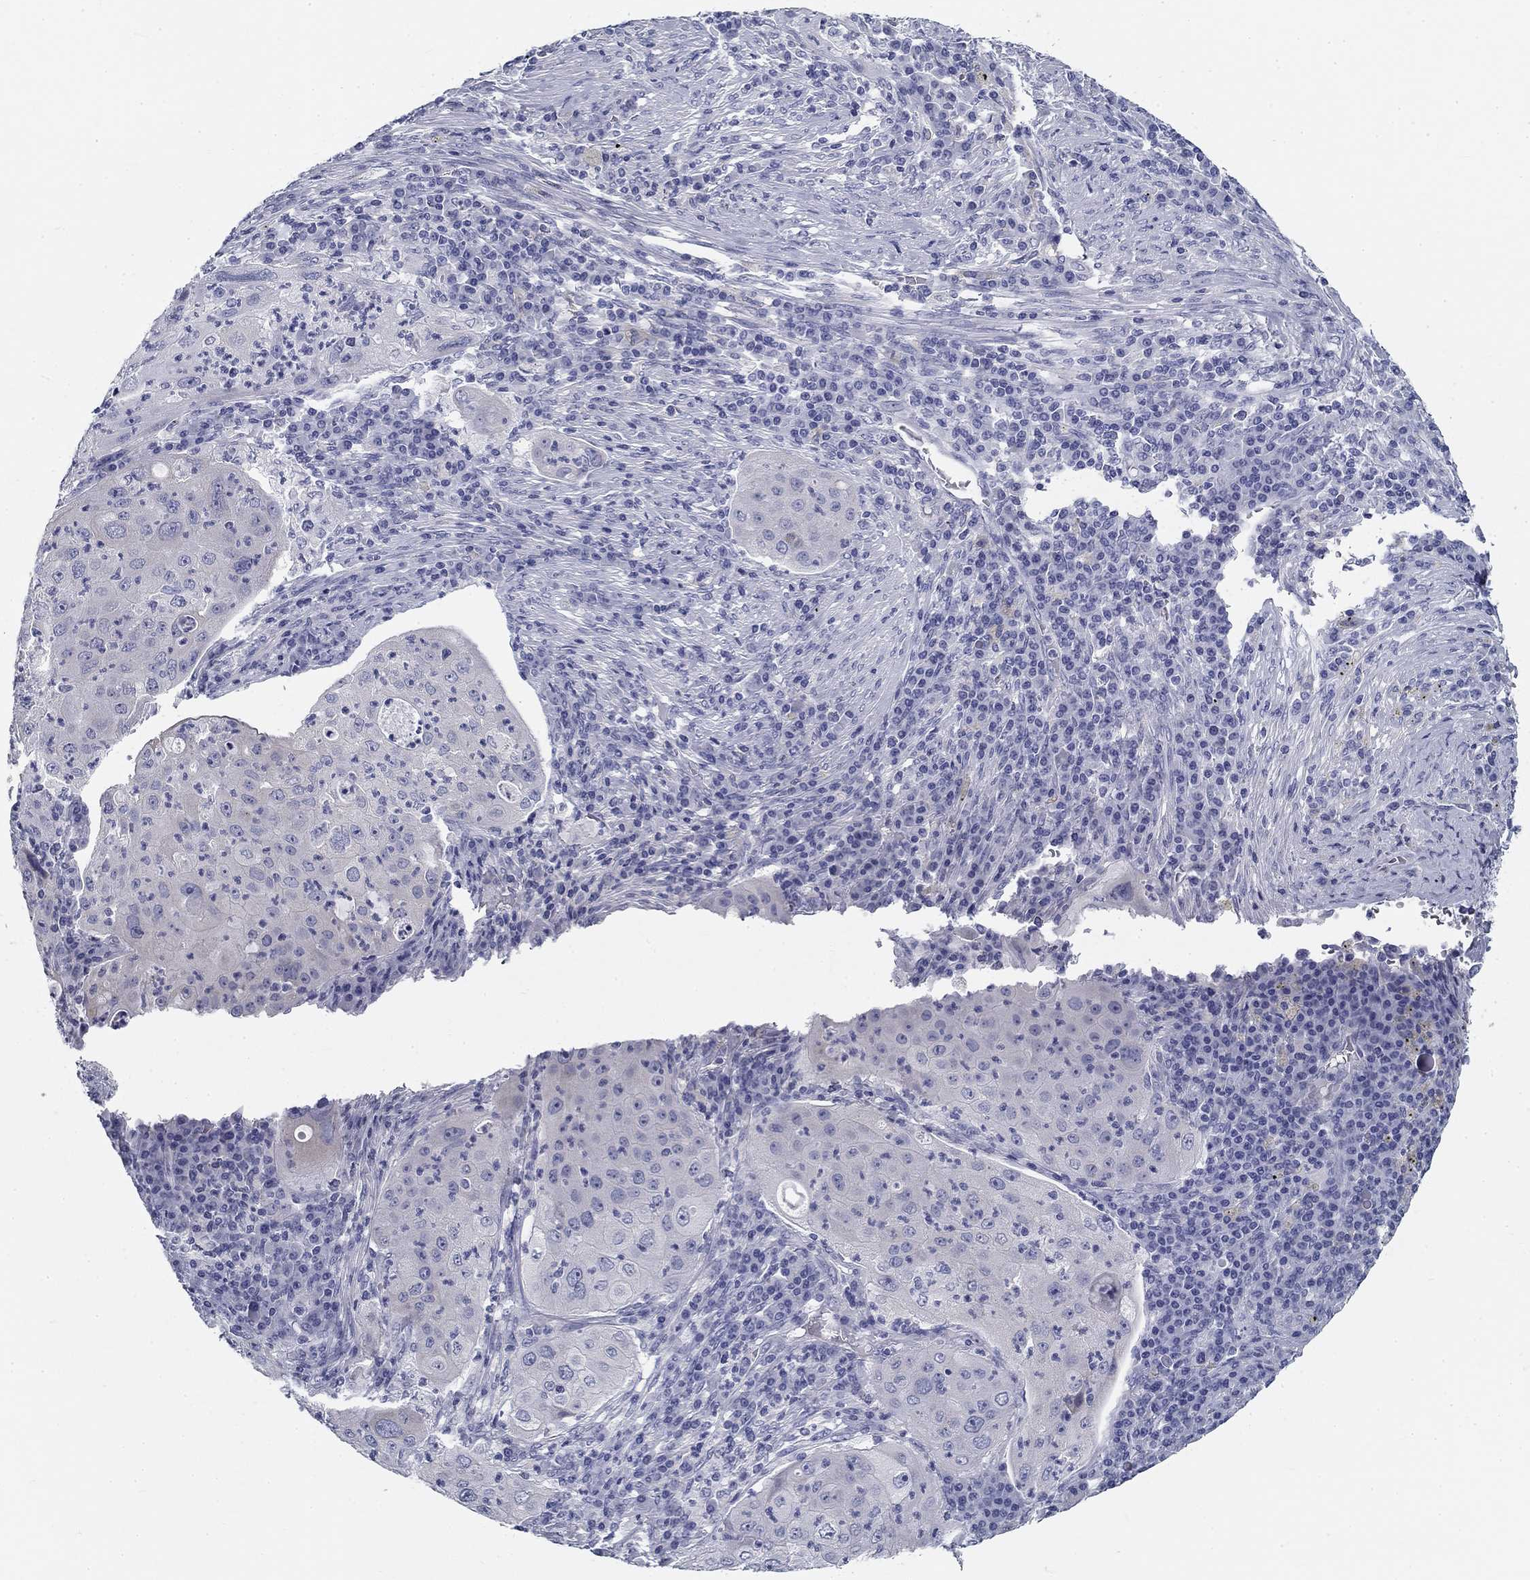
{"staining": {"intensity": "negative", "quantity": "none", "location": "none"}, "tissue": "lung cancer", "cell_type": "Tumor cells", "image_type": "cancer", "snomed": [{"axis": "morphology", "description": "Squamous cell carcinoma, NOS"}, {"axis": "topography", "description": "Lung"}], "caption": "The image exhibits no significant staining in tumor cells of lung cancer.", "gene": "GALNTL5", "patient": {"sex": "female", "age": 59}}